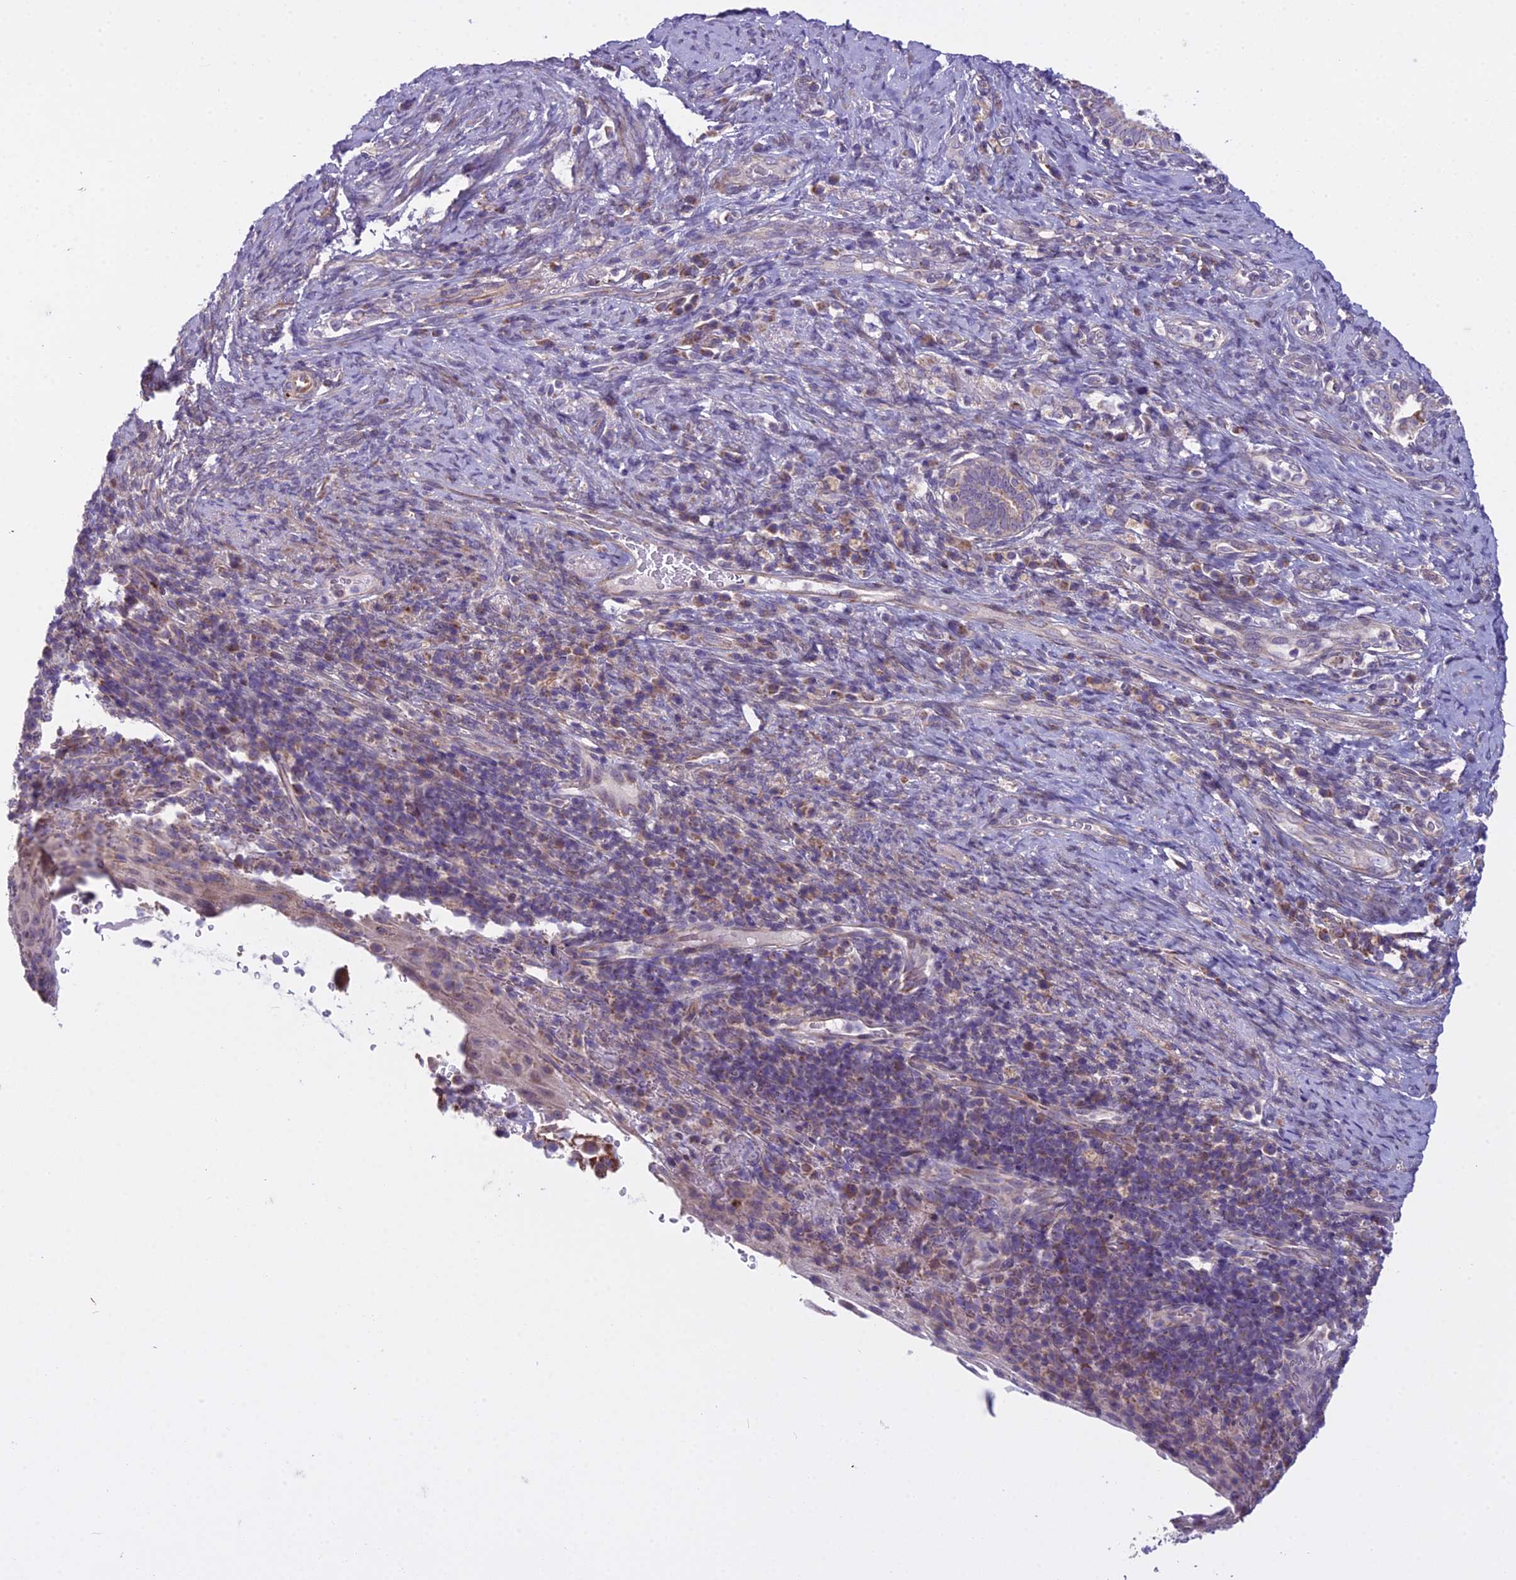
{"staining": {"intensity": "negative", "quantity": "none", "location": "none"}, "tissue": "cervical cancer", "cell_type": "Tumor cells", "image_type": "cancer", "snomed": [{"axis": "morphology", "description": "Squamous cell carcinoma, NOS"}, {"axis": "topography", "description": "Cervix"}], "caption": "Cervical squamous cell carcinoma stained for a protein using immunohistochemistry exhibits no expression tumor cells.", "gene": "DUS2", "patient": {"sex": "female", "age": 52}}